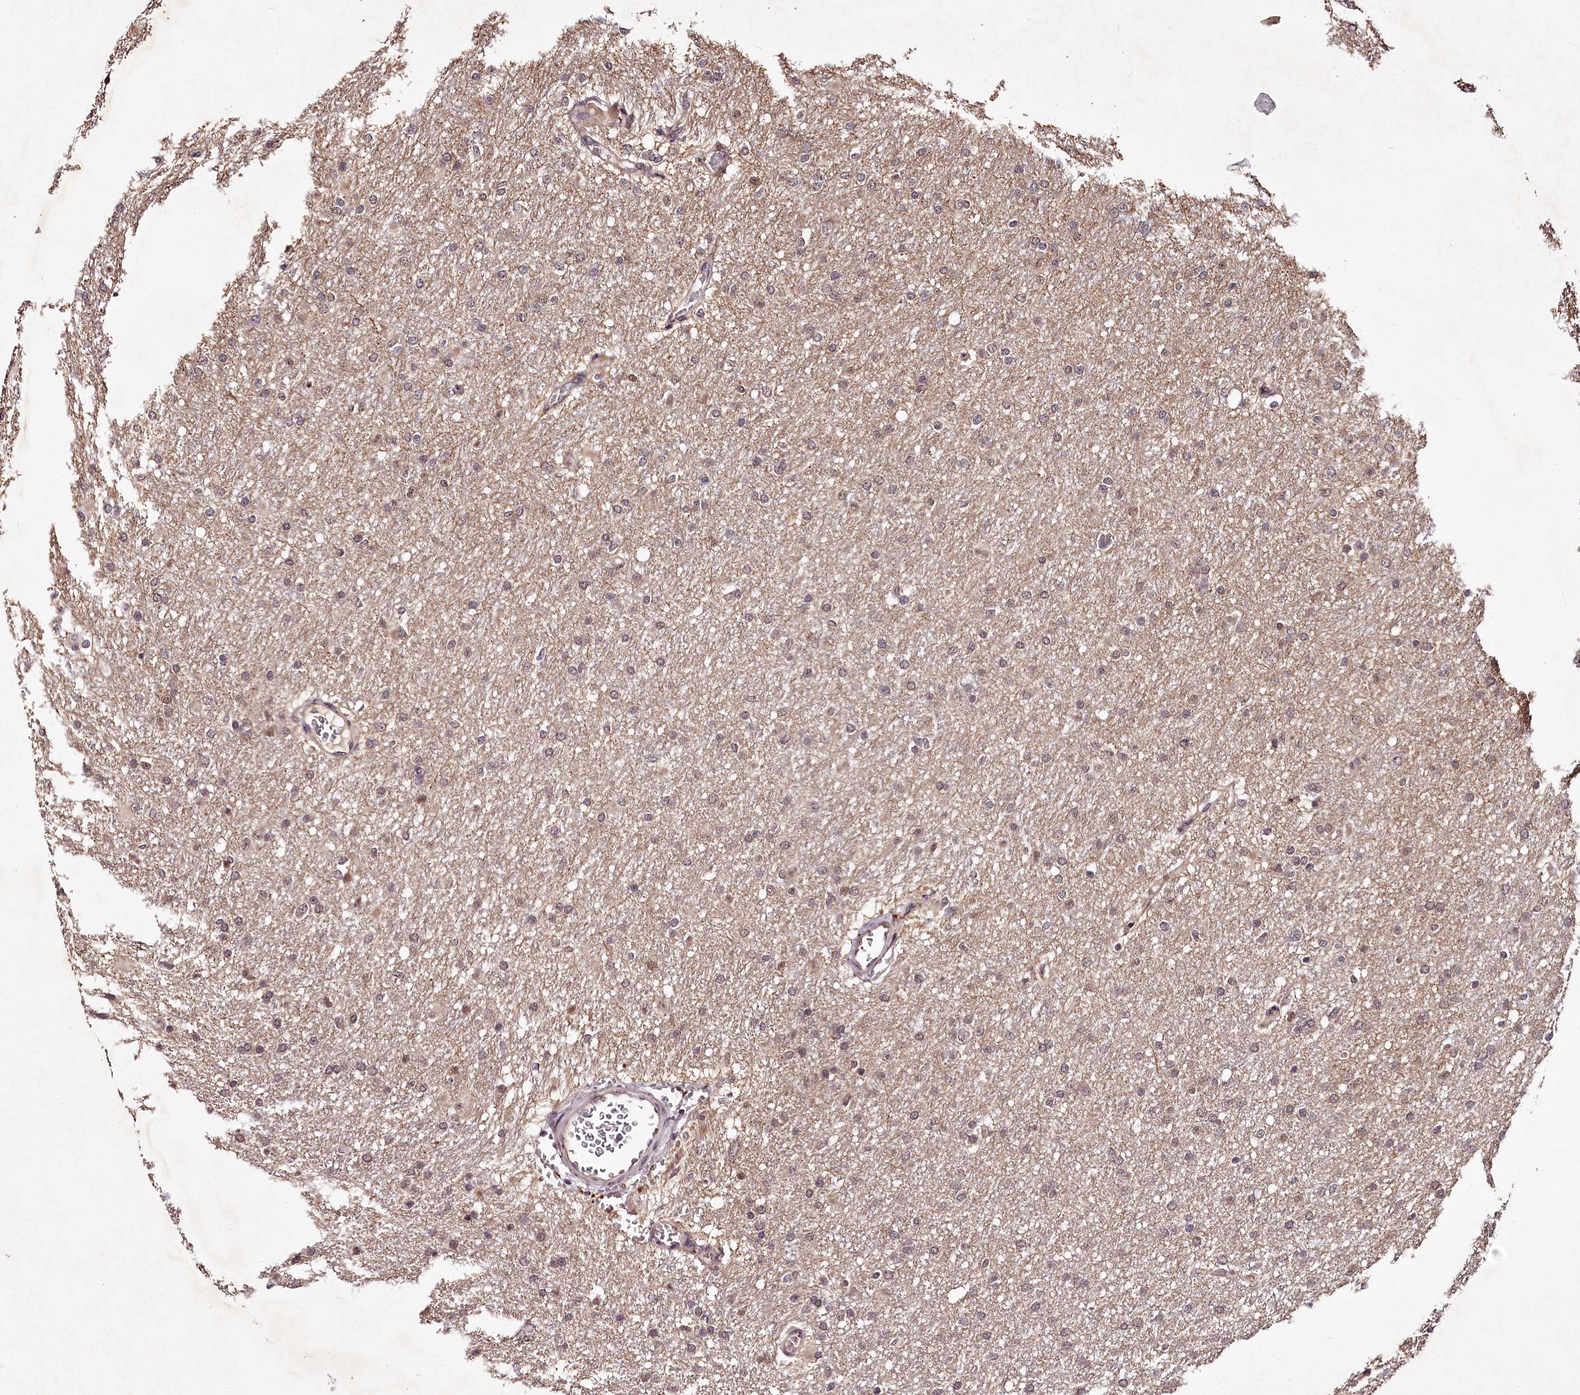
{"staining": {"intensity": "moderate", "quantity": "<25%", "location": "nuclear"}, "tissue": "glioma", "cell_type": "Tumor cells", "image_type": "cancer", "snomed": [{"axis": "morphology", "description": "Glioma, malignant, High grade"}, {"axis": "topography", "description": "Cerebral cortex"}], "caption": "Immunohistochemical staining of human malignant high-grade glioma reveals moderate nuclear protein positivity in approximately <25% of tumor cells. The protein of interest is stained brown, and the nuclei are stained in blue (DAB (3,3'-diaminobenzidine) IHC with brightfield microscopy, high magnification).", "gene": "MAML3", "patient": {"sex": "female", "age": 36}}